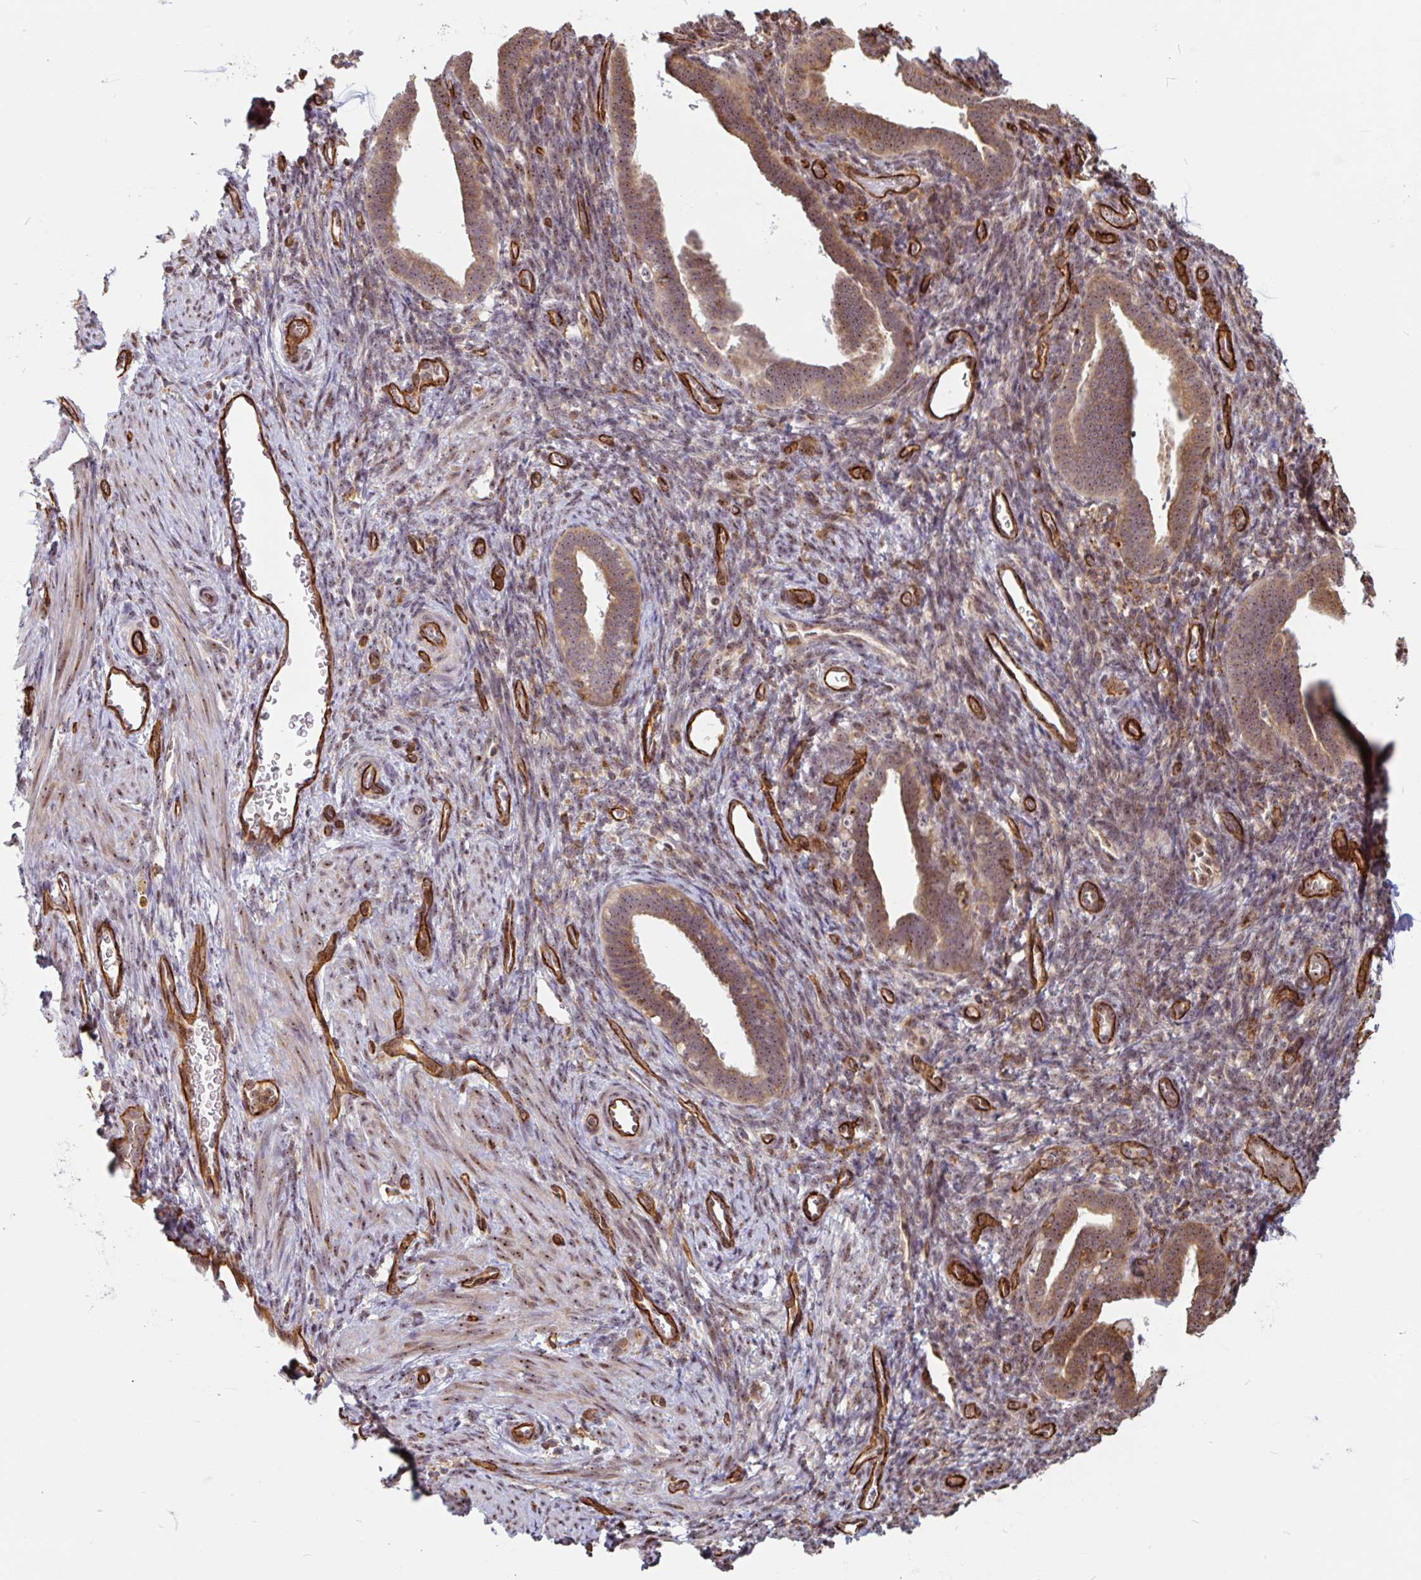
{"staining": {"intensity": "moderate", "quantity": "<25%", "location": "nuclear"}, "tissue": "endometrium", "cell_type": "Cells in endometrial stroma", "image_type": "normal", "snomed": [{"axis": "morphology", "description": "Normal tissue, NOS"}, {"axis": "topography", "description": "Endometrium"}], "caption": "An image of human endometrium stained for a protein reveals moderate nuclear brown staining in cells in endometrial stroma. Nuclei are stained in blue.", "gene": "ZNF689", "patient": {"sex": "female", "age": 34}}